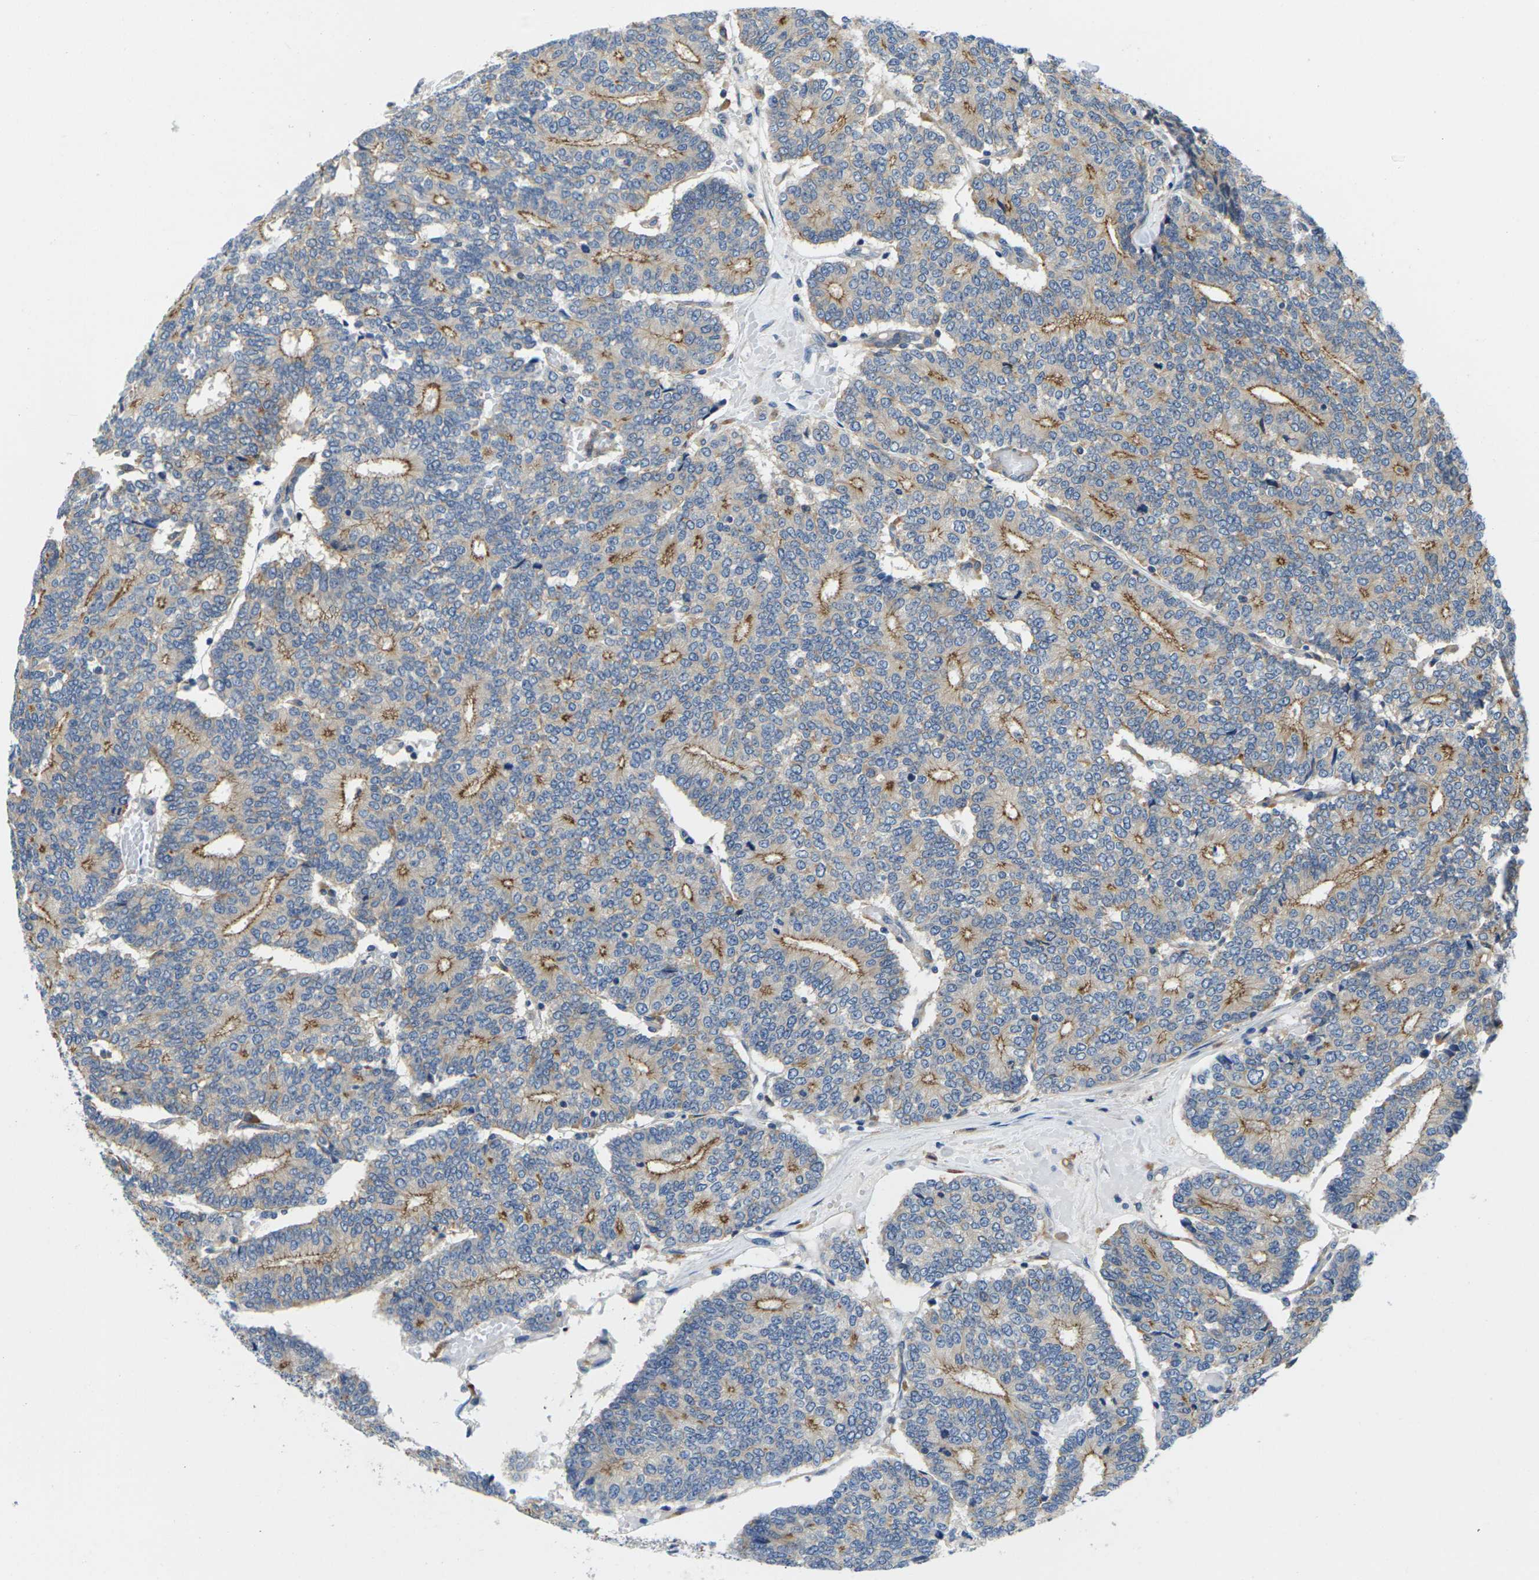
{"staining": {"intensity": "moderate", "quantity": "25%-75%", "location": "cytoplasmic/membranous"}, "tissue": "prostate cancer", "cell_type": "Tumor cells", "image_type": "cancer", "snomed": [{"axis": "morphology", "description": "Normal tissue, NOS"}, {"axis": "morphology", "description": "Adenocarcinoma, High grade"}, {"axis": "topography", "description": "Prostate"}, {"axis": "topography", "description": "Seminal veicle"}], "caption": "Adenocarcinoma (high-grade) (prostate) was stained to show a protein in brown. There is medium levels of moderate cytoplasmic/membranous staining in approximately 25%-75% of tumor cells.", "gene": "SCNN1A", "patient": {"sex": "male", "age": 55}}